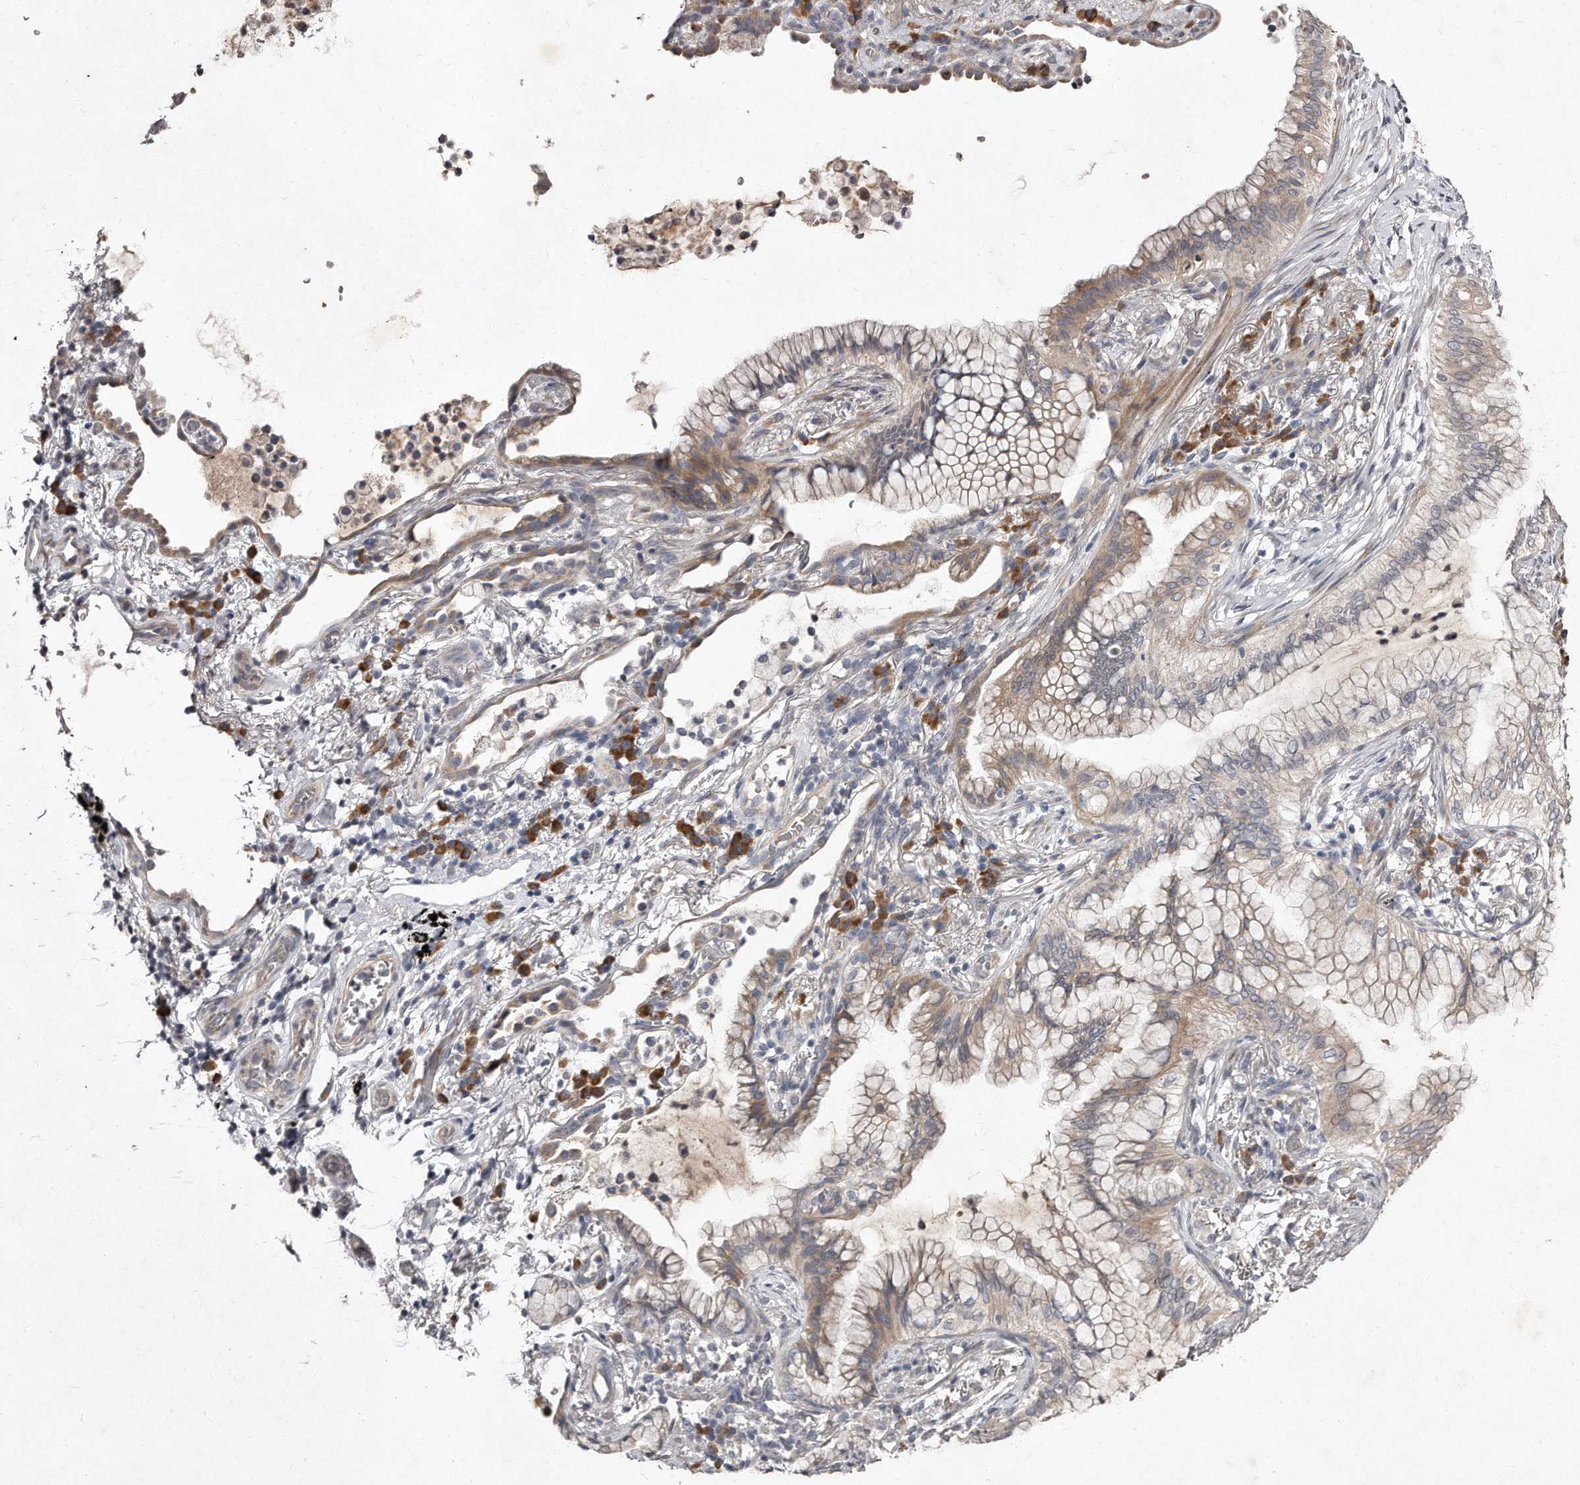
{"staining": {"intensity": "weak", "quantity": "<25%", "location": "cytoplasmic/membranous"}, "tissue": "lung cancer", "cell_type": "Tumor cells", "image_type": "cancer", "snomed": [{"axis": "morphology", "description": "Adenocarcinoma, NOS"}, {"axis": "topography", "description": "Lung"}], "caption": "Tumor cells show no significant protein expression in lung cancer (adenocarcinoma). The staining was performed using DAB (3,3'-diaminobenzidine) to visualize the protein expression in brown, while the nuclei were stained in blue with hematoxylin (Magnification: 20x).", "gene": "TECR", "patient": {"sex": "female", "age": 70}}